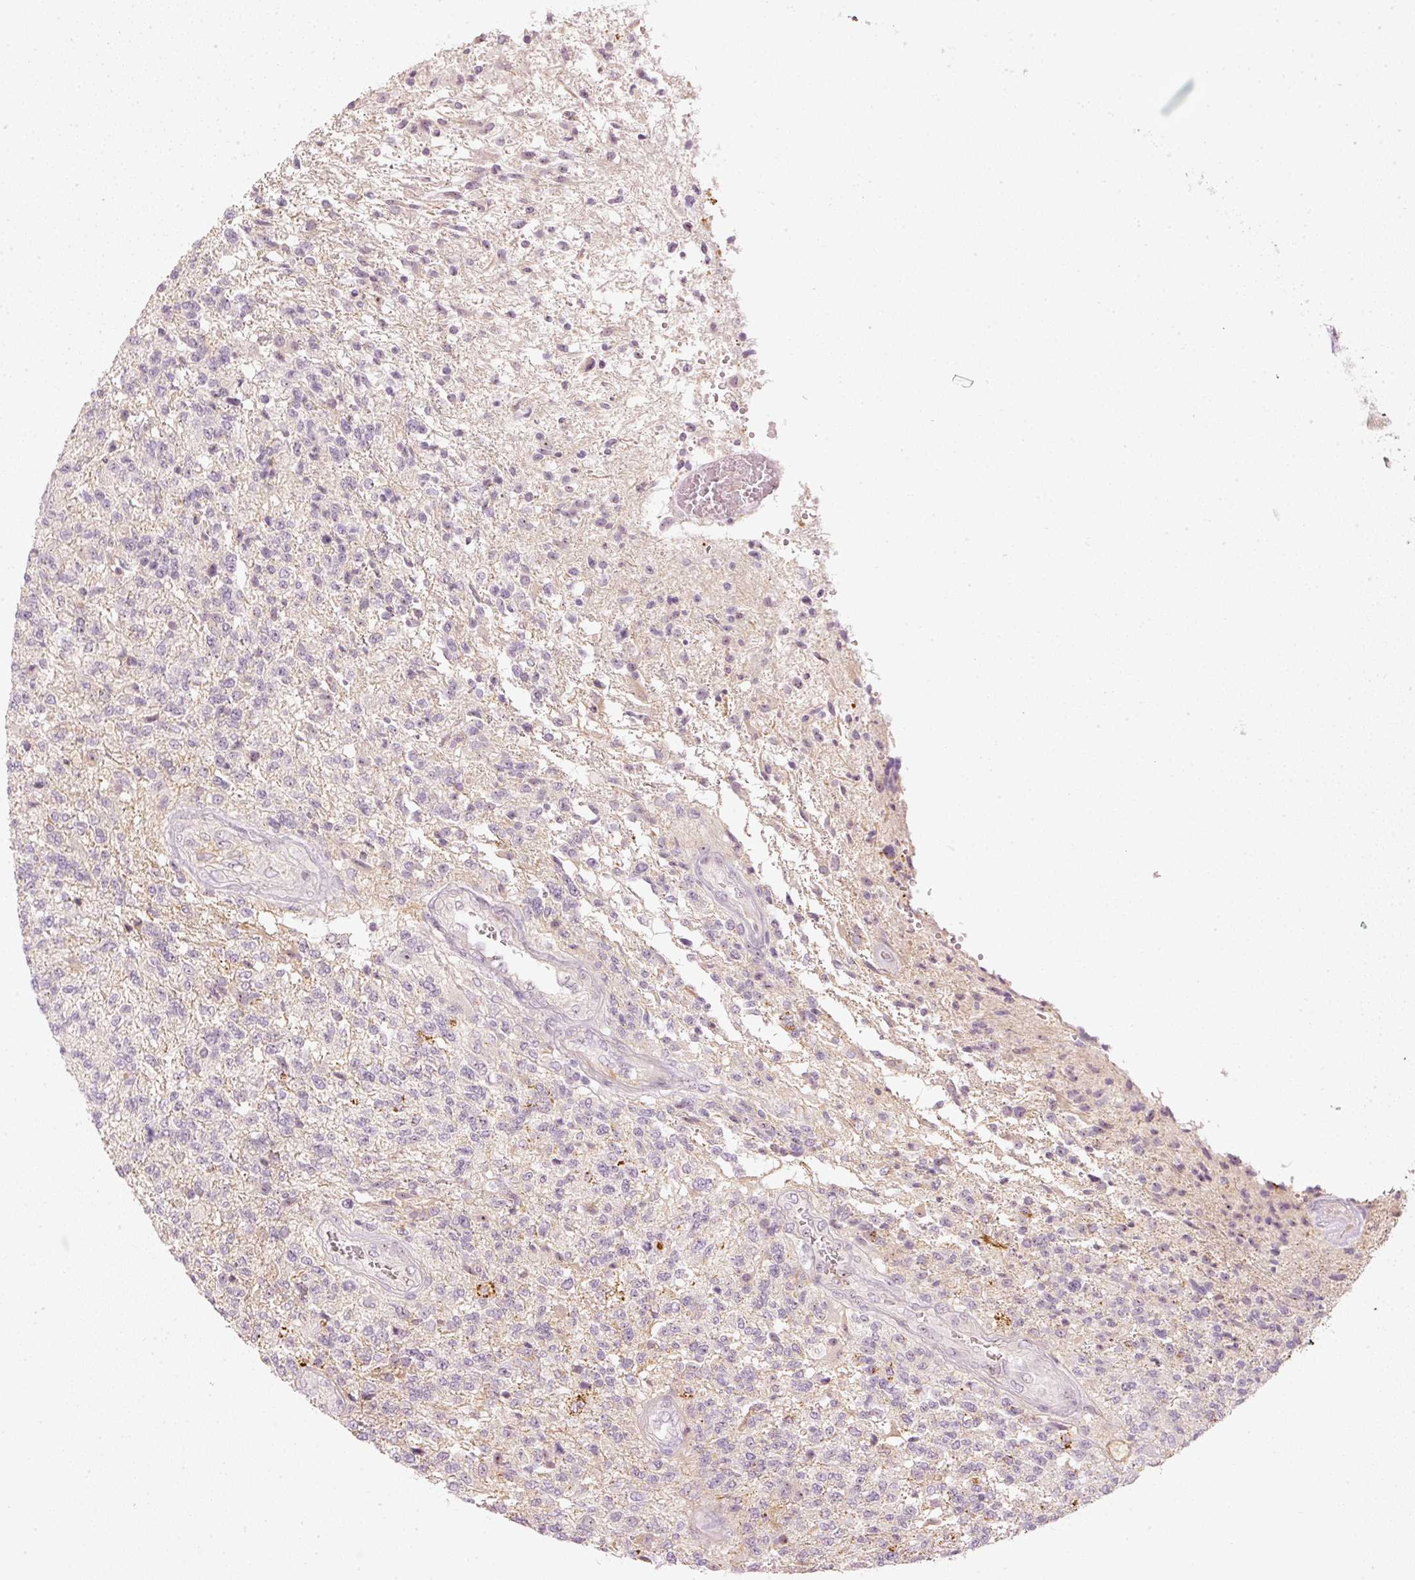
{"staining": {"intensity": "negative", "quantity": "none", "location": "none"}, "tissue": "glioma", "cell_type": "Tumor cells", "image_type": "cancer", "snomed": [{"axis": "morphology", "description": "Glioma, malignant, High grade"}, {"axis": "topography", "description": "Brain"}], "caption": "This is a photomicrograph of IHC staining of malignant glioma (high-grade), which shows no expression in tumor cells. (Brightfield microscopy of DAB immunohistochemistry at high magnification).", "gene": "VCAM1", "patient": {"sex": "male", "age": 56}}